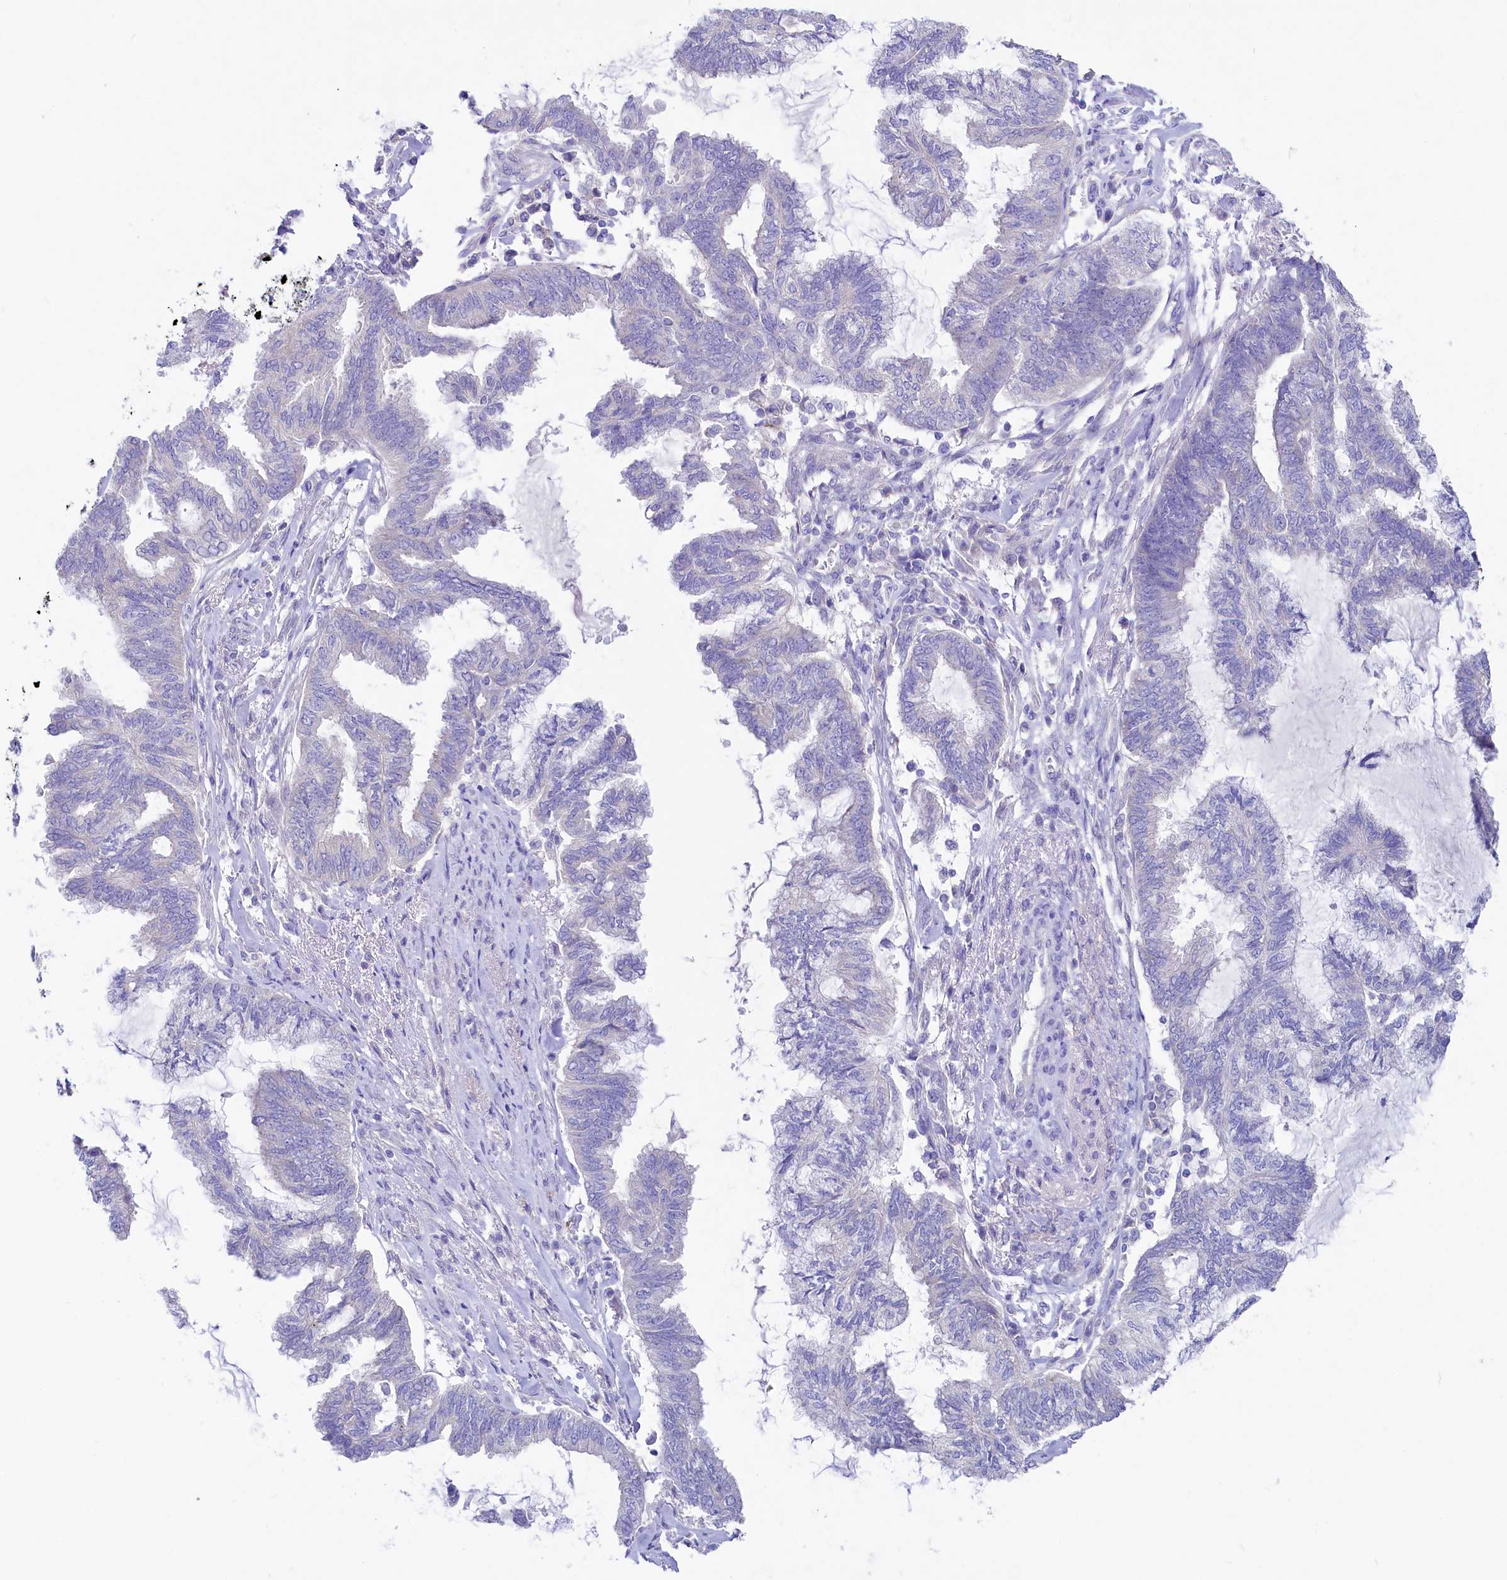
{"staining": {"intensity": "negative", "quantity": "none", "location": "none"}, "tissue": "endometrial cancer", "cell_type": "Tumor cells", "image_type": "cancer", "snomed": [{"axis": "morphology", "description": "Adenocarcinoma, NOS"}, {"axis": "topography", "description": "Endometrium"}], "caption": "Tumor cells are negative for protein expression in human endometrial cancer.", "gene": "VPS26B", "patient": {"sex": "female", "age": 86}}